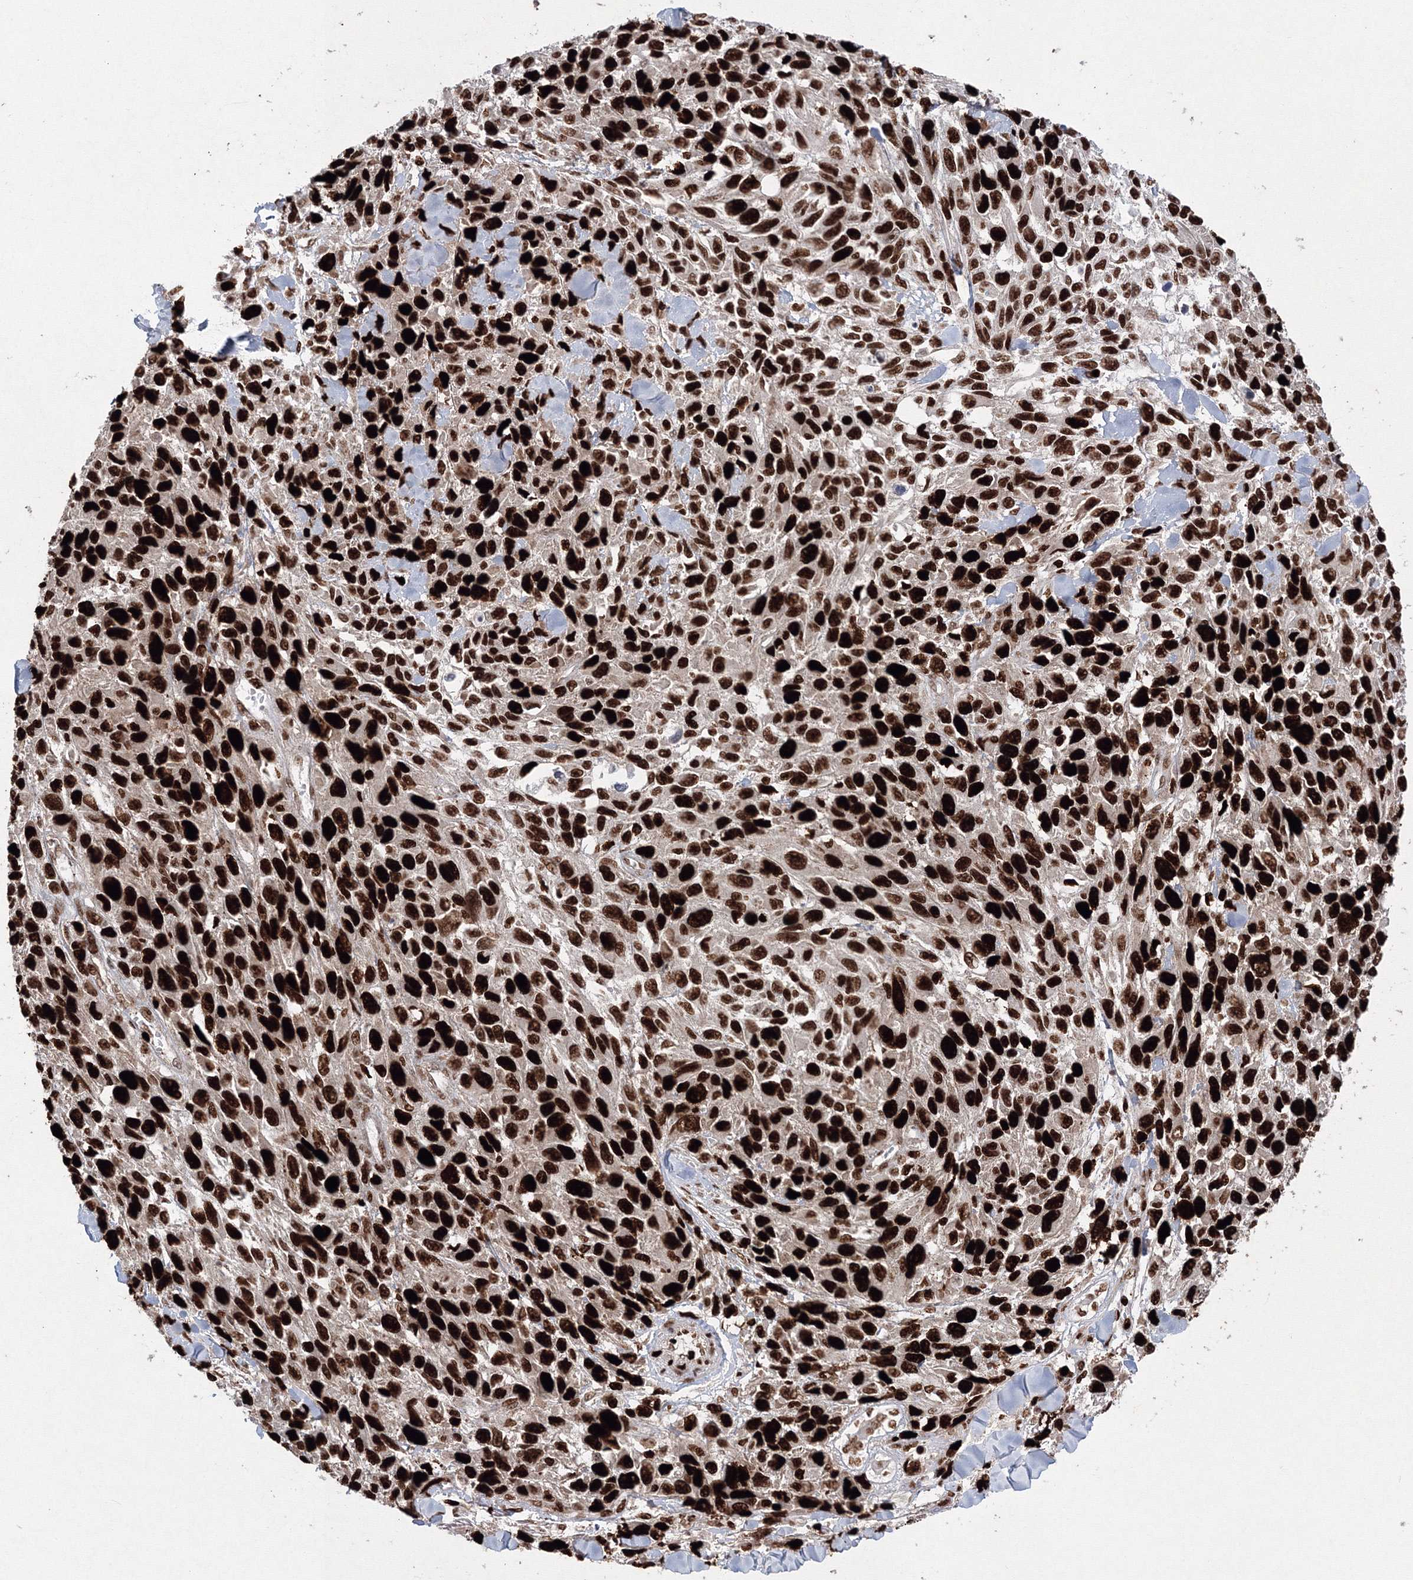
{"staining": {"intensity": "strong", "quantity": ">75%", "location": "nuclear"}, "tissue": "melanoma", "cell_type": "Tumor cells", "image_type": "cancer", "snomed": [{"axis": "morphology", "description": "Malignant melanoma, NOS"}, {"axis": "topography", "description": "Skin"}], "caption": "An IHC histopathology image of neoplastic tissue is shown. Protein staining in brown shows strong nuclear positivity in malignant melanoma within tumor cells.", "gene": "LIG1", "patient": {"sex": "female", "age": 96}}